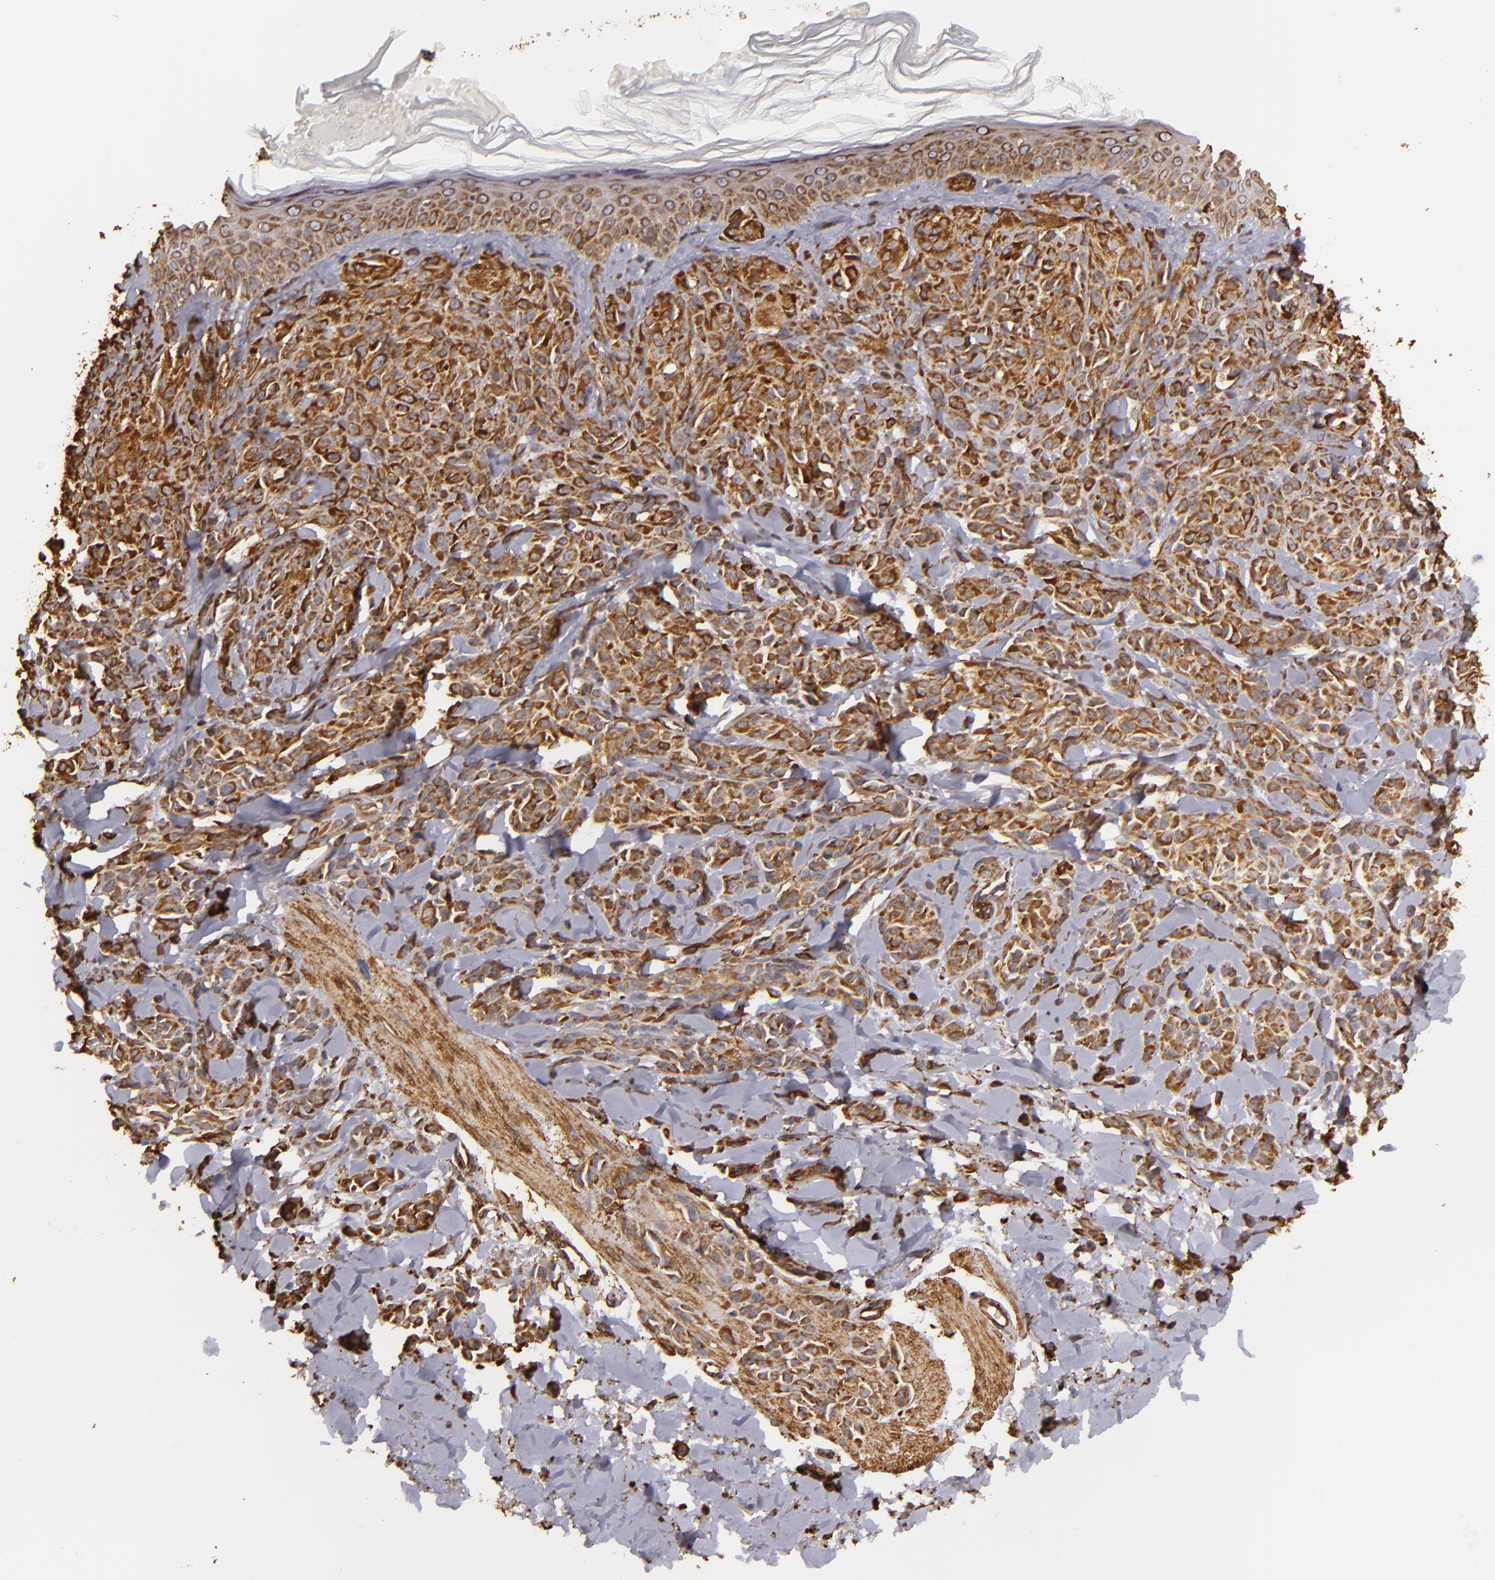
{"staining": {"intensity": "strong", "quantity": ">75%", "location": "cytoplasmic/membranous"}, "tissue": "melanoma", "cell_type": "Tumor cells", "image_type": "cancer", "snomed": [{"axis": "morphology", "description": "Malignant melanoma, NOS"}, {"axis": "topography", "description": "Skin"}], "caption": "An immunohistochemistry photomicrograph of tumor tissue is shown. Protein staining in brown highlights strong cytoplasmic/membranous positivity in melanoma within tumor cells.", "gene": "CYB5R3", "patient": {"sex": "female", "age": 73}}